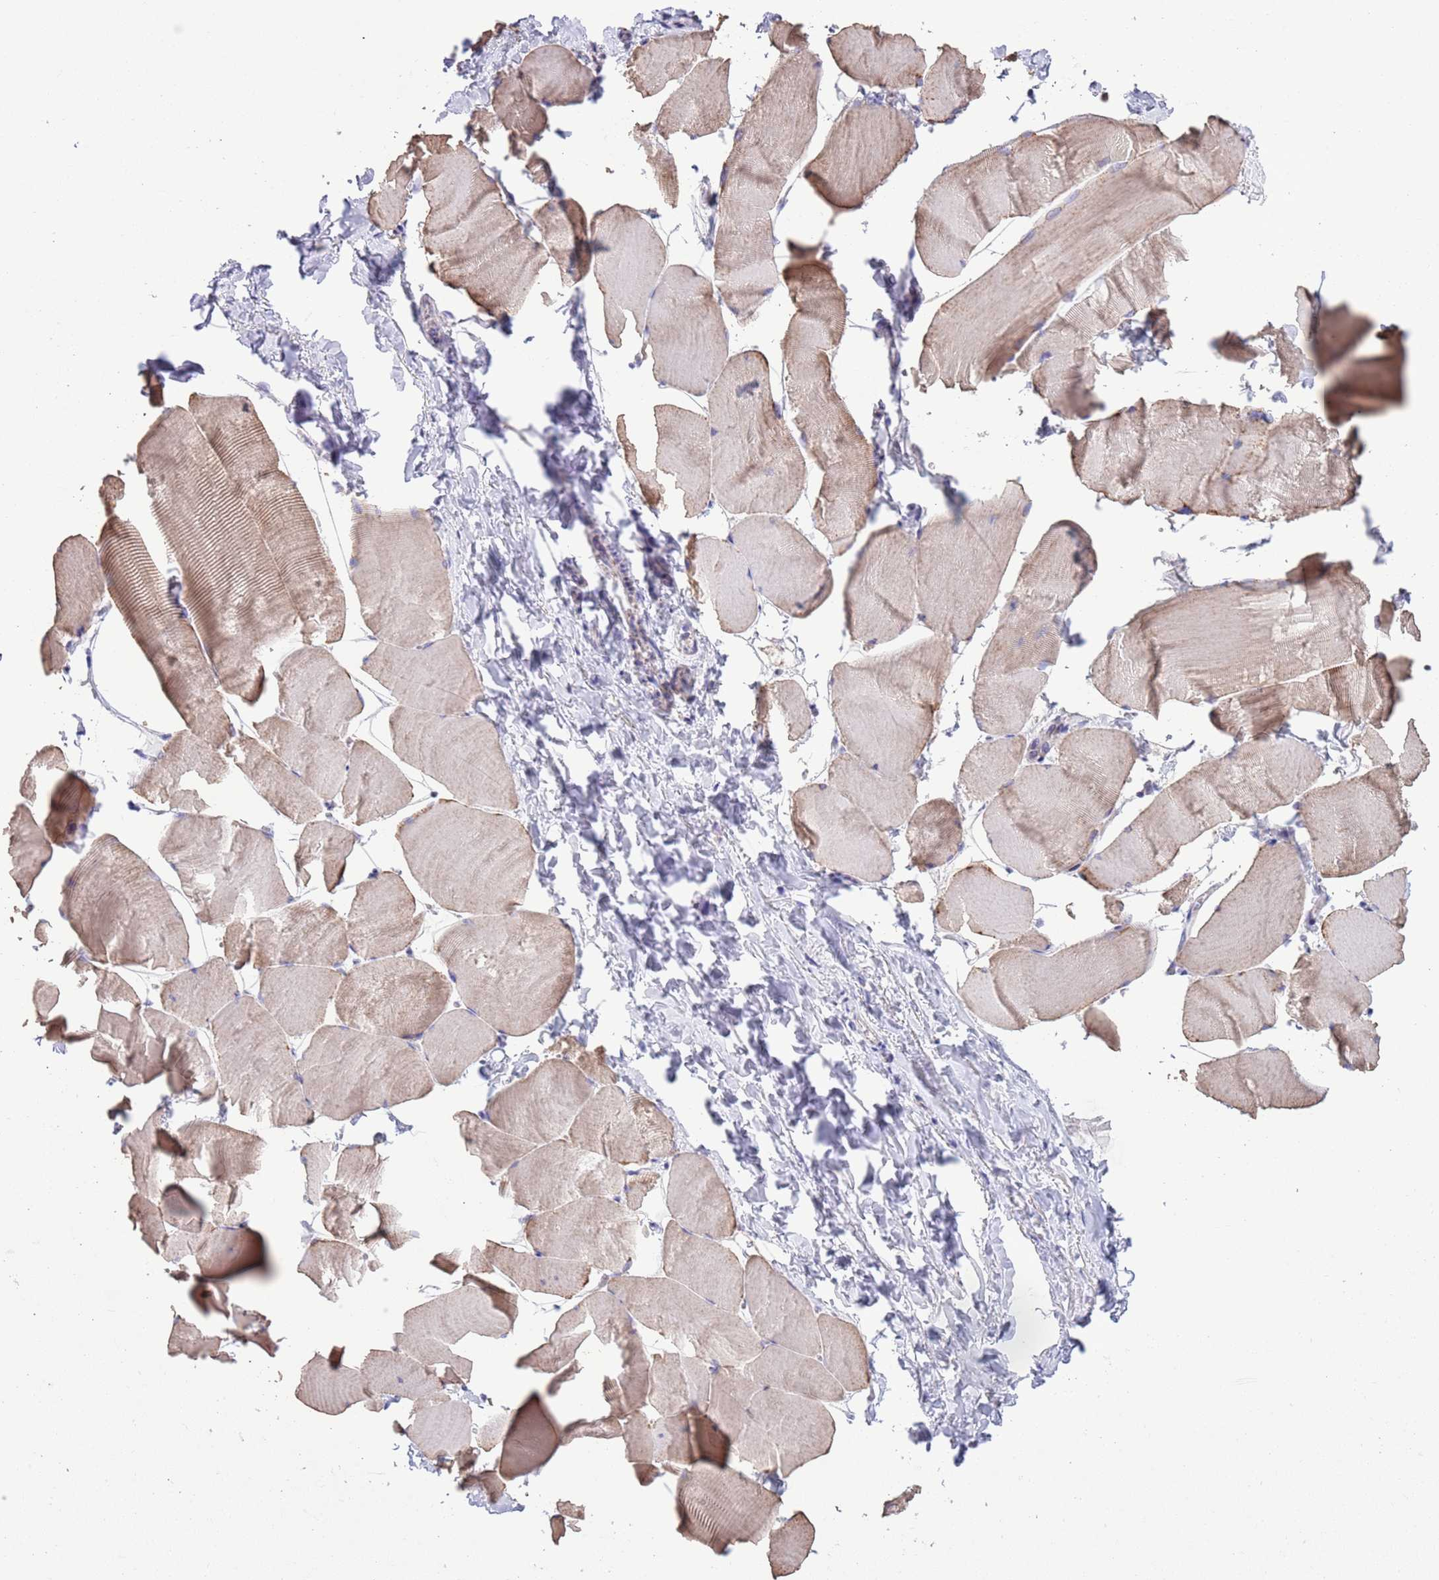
{"staining": {"intensity": "weak", "quantity": "25%-75%", "location": "cytoplasmic/membranous"}, "tissue": "skeletal muscle", "cell_type": "Myocytes", "image_type": "normal", "snomed": [{"axis": "morphology", "description": "Normal tissue, NOS"}, {"axis": "topography", "description": "Skeletal muscle"}], "caption": "Immunohistochemical staining of unremarkable skeletal muscle displays low levels of weak cytoplasmic/membranous expression in approximately 25%-75% of myocytes.", "gene": "MOCOS", "patient": {"sex": "male", "age": 25}}